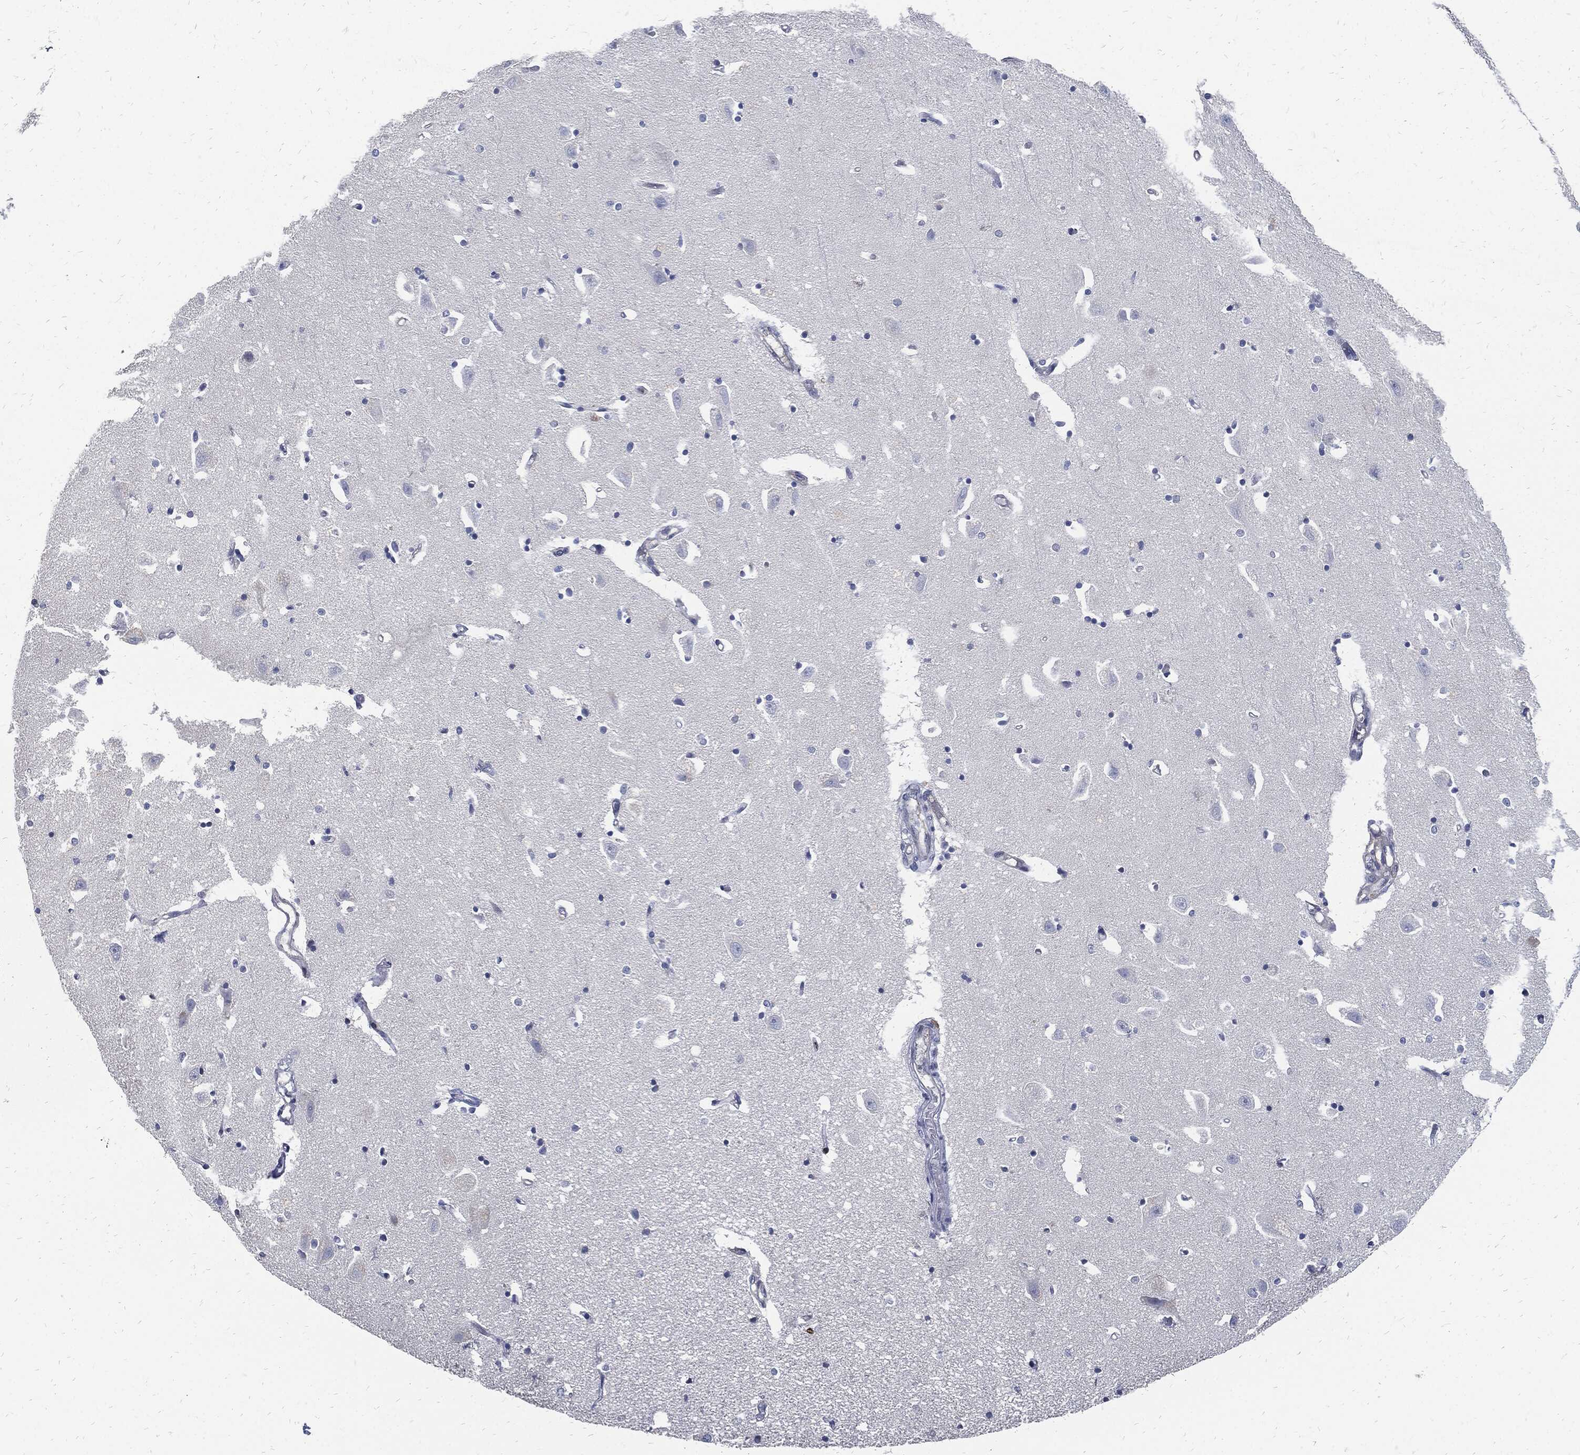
{"staining": {"intensity": "negative", "quantity": "none", "location": "none"}, "tissue": "hippocampus", "cell_type": "Glial cells", "image_type": "normal", "snomed": [{"axis": "morphology", "description": "Normal tissue, NOS"}, {"axis": "topography", "description": "Lateral ventricle wall"}, {"axis": "topography", "description": "Hippocampus"}], "caption": "This is an immunohistochemistry (IHC) histopathology image of unremarkable hippocampus. There is no staining in glial cells.", "gene": "MKI67", "patient": {"sex": "female", "age": 63}}